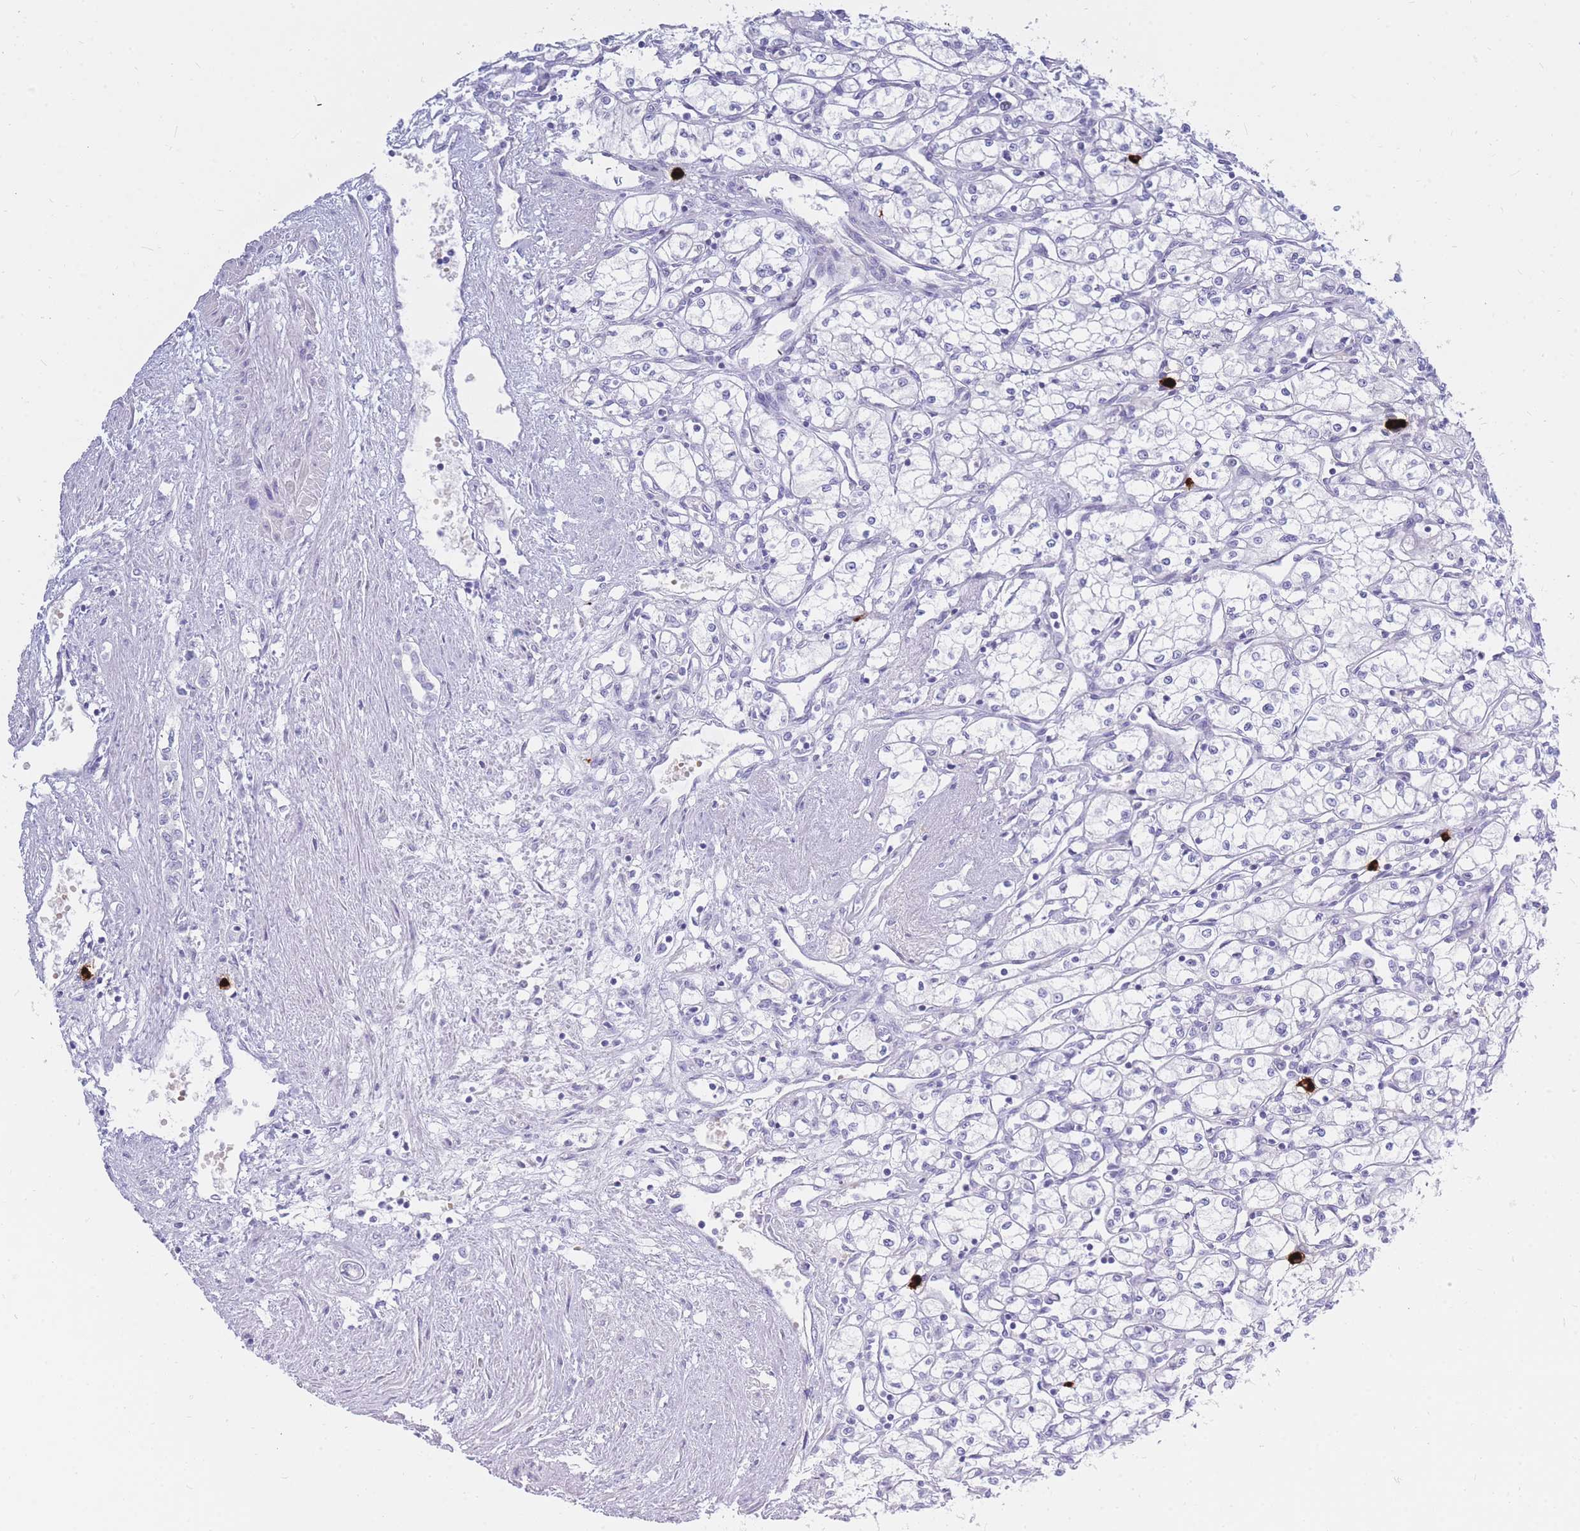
{"staining": {"intensity": "negative", "quantity": "none", "location": "none"}, "tissue": "renal cancer", "cell_type": "Tumor cells", "image_type": "cancer", "snomed": [{"axis": "morphology", "description": "Adenocarcinoma, NOS"}, {"axis": "topography", "description": "Kidney"}], "caption": "There is no significant positivity in tumor cells of adenocarcinoma (renal).", "gene": "TPSD1", "patient": {"sex": "male", "age": 59}}